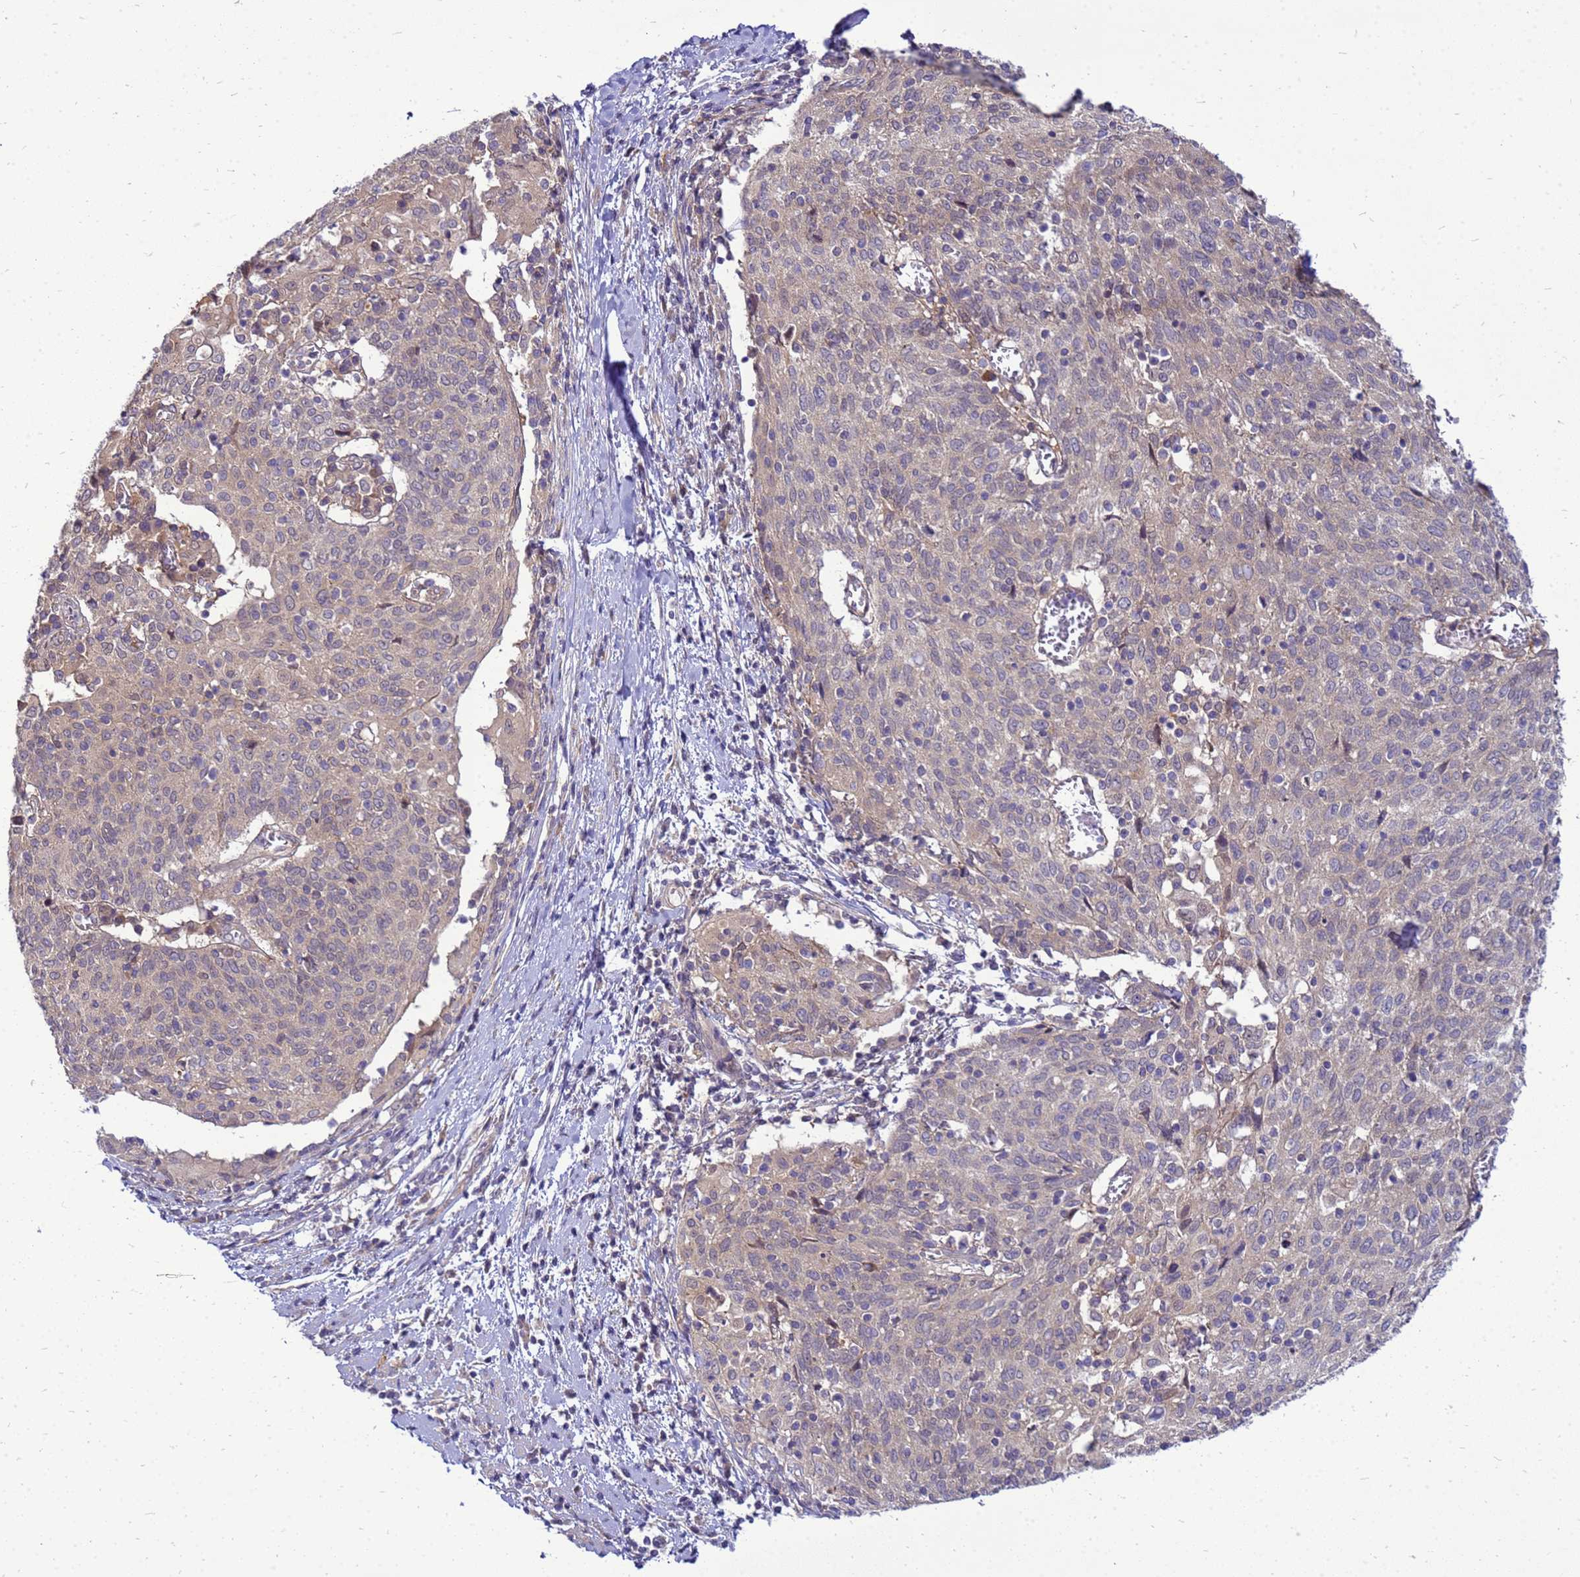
{"staining": {"intensity": "weak", "quantity": ">75%", "location": "cytoplasmic/membranous"}, "tissue": "cervical cancer", "cell_type": "Tumor cells", "image_type": "cancer", "snomed": [{"axis": "morphology", "description": "Squamous cell carcinoma, NOS"}, {"axis": "topography", "description": "Cervix"}], "caption": "A brown stain labels weak cytoplasmic/membranous positivity of a protein in human squamous cell carcinoma (cervical) tumor cells.", "gene": "ENOPH1", "patient": {"sex": "female", "age": 52}}